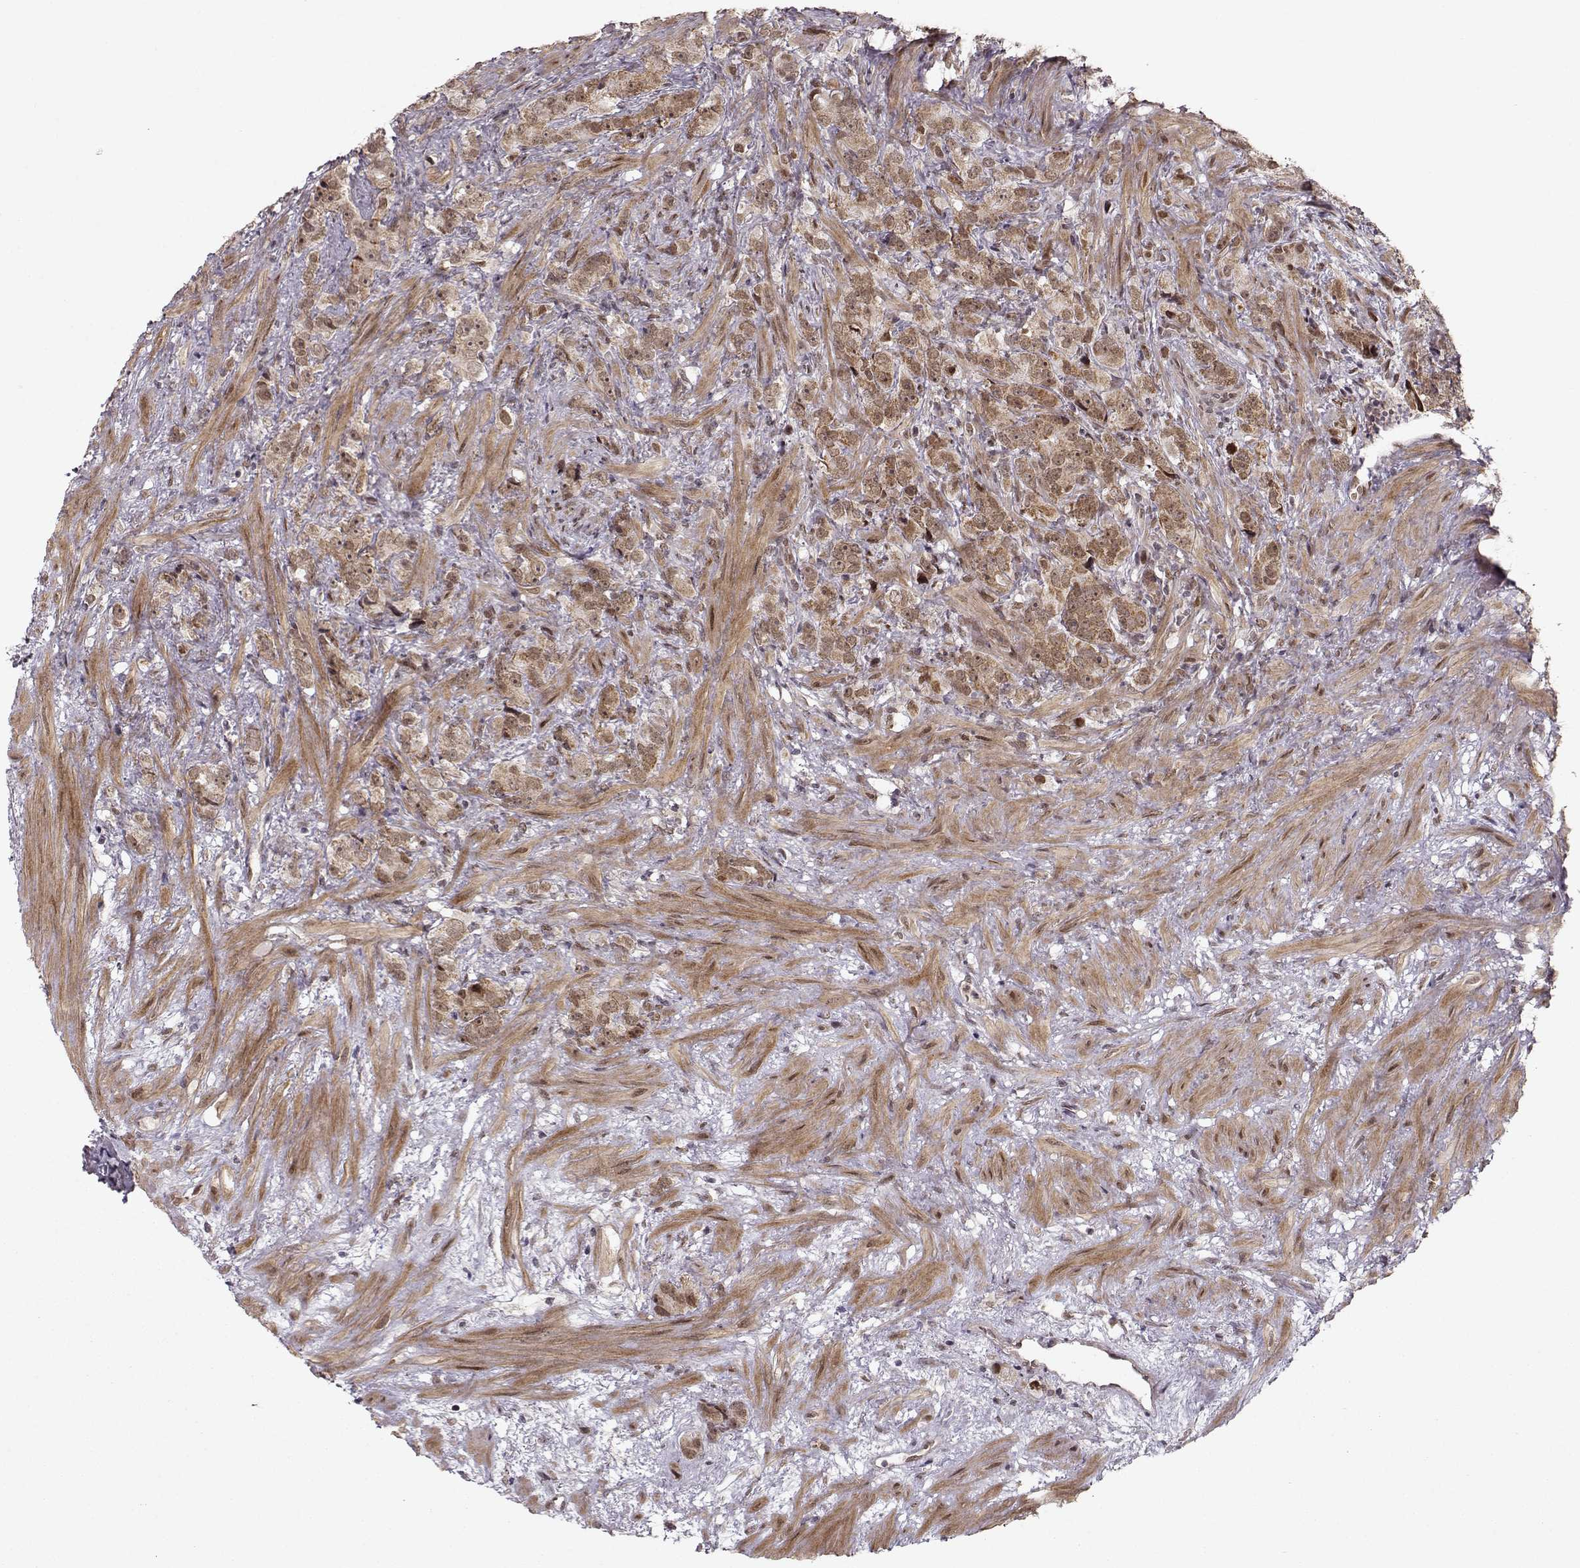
{"staining": {"intensity": "moderate", "quantity": ">75%", "location": "cytoplasmic/membranous"}, "tissue": "prostate cancer", "cell_type": "Tumor cells", "image_type": "cancer", "snomed": [{"axis": "morphology", "description": "Adenocarcinoma, High grade"}, {"axis": "topography", "description": "Prostate"}], "caption": "A high-resolution micrograph shows immunohistochemistry staining of prostate cancer, which demonstrates moderate cytoplasmic/membranous positivity in approximately >75% of tumor cells.", "gene": "RAI1", "patient": {"sex": "male", "age": 90}}